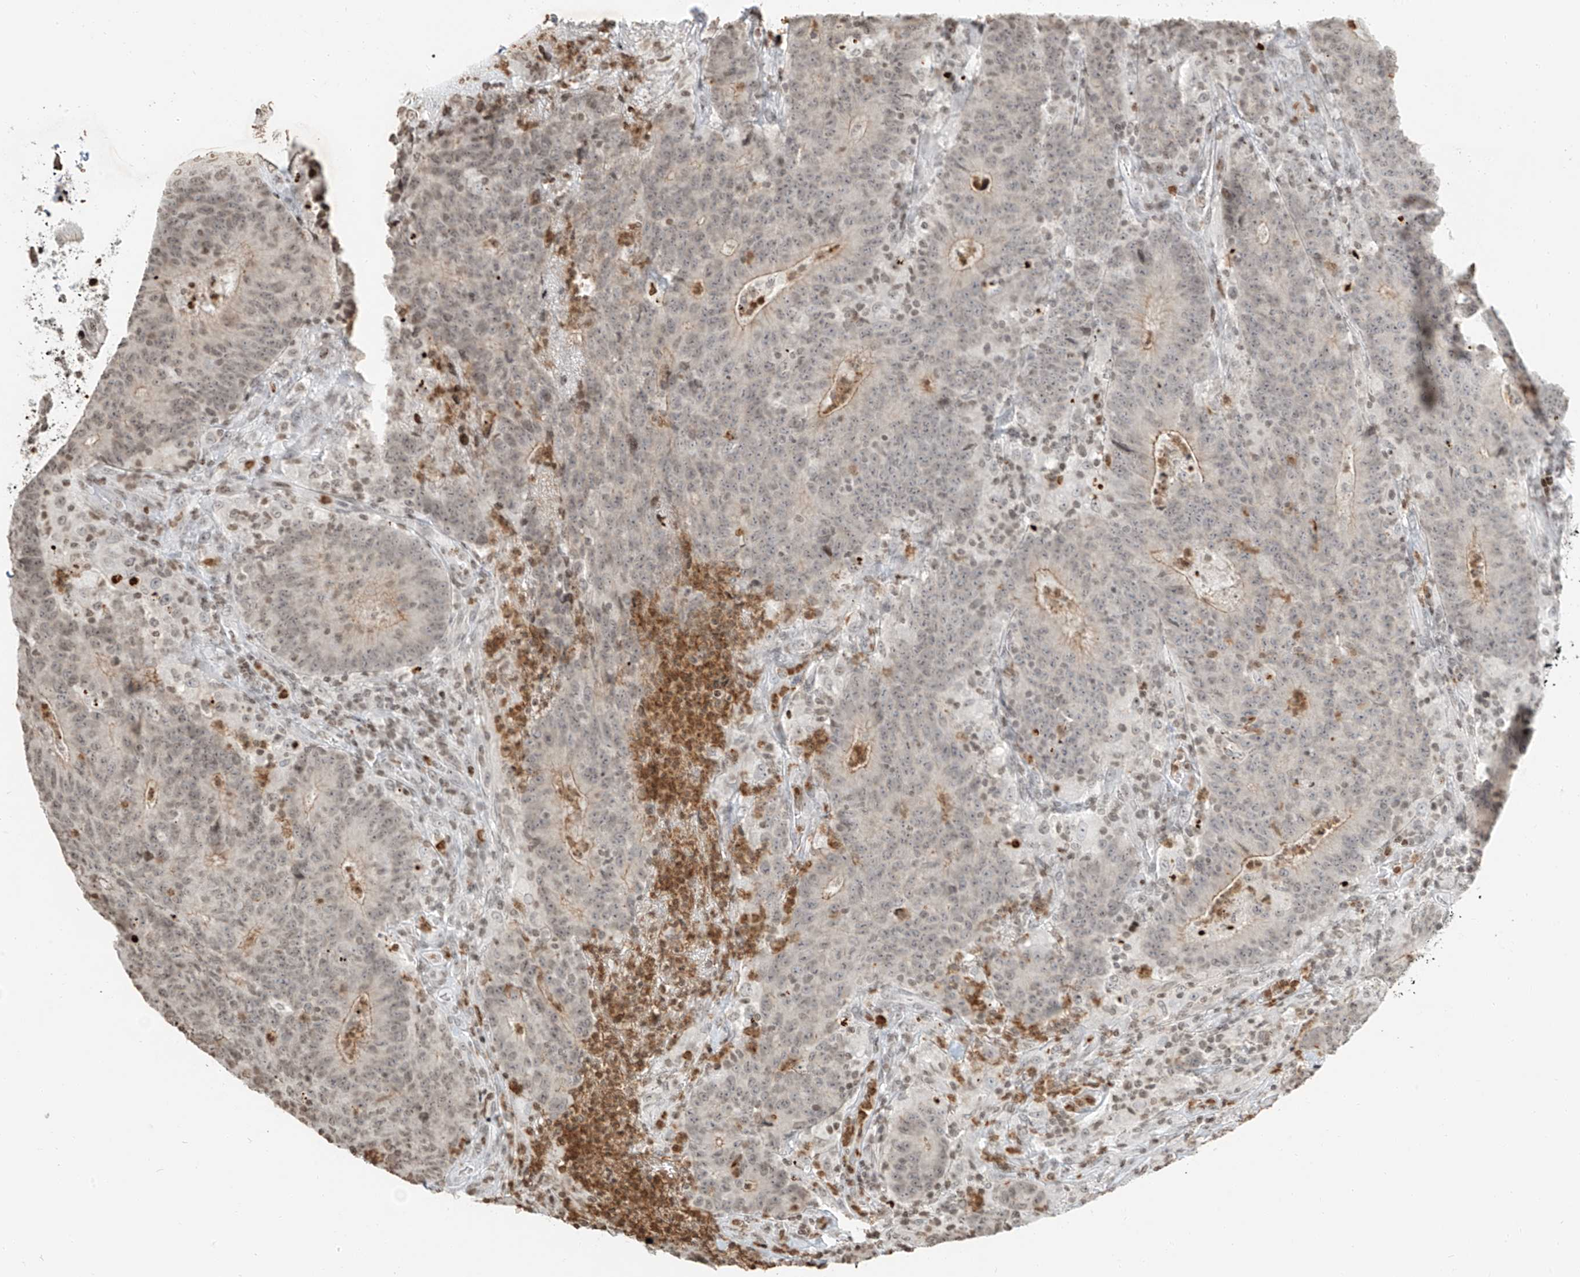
{"staining": {"intensity": "weak", "quantity": ">75%", "location": "nuclear"}, "tissue": "colorectal cancer", "cell_type": "Tumor cells", "image_type": "cancer", "snomed": [{"axis": "morphology", "description": "Normal tissue, NOS"}, {"axis": "morphology", "description": "Adenocarcinoma, NOS"}, {"axis": "topography", "description": "Colon"}], "caption": "Tumor cells show weak nuclear positivity in approximately >75% of cells in adenocarcinoma (colorectal).", "gene": "C17orf58", "patient": {"sex": "female", "age": 75}}